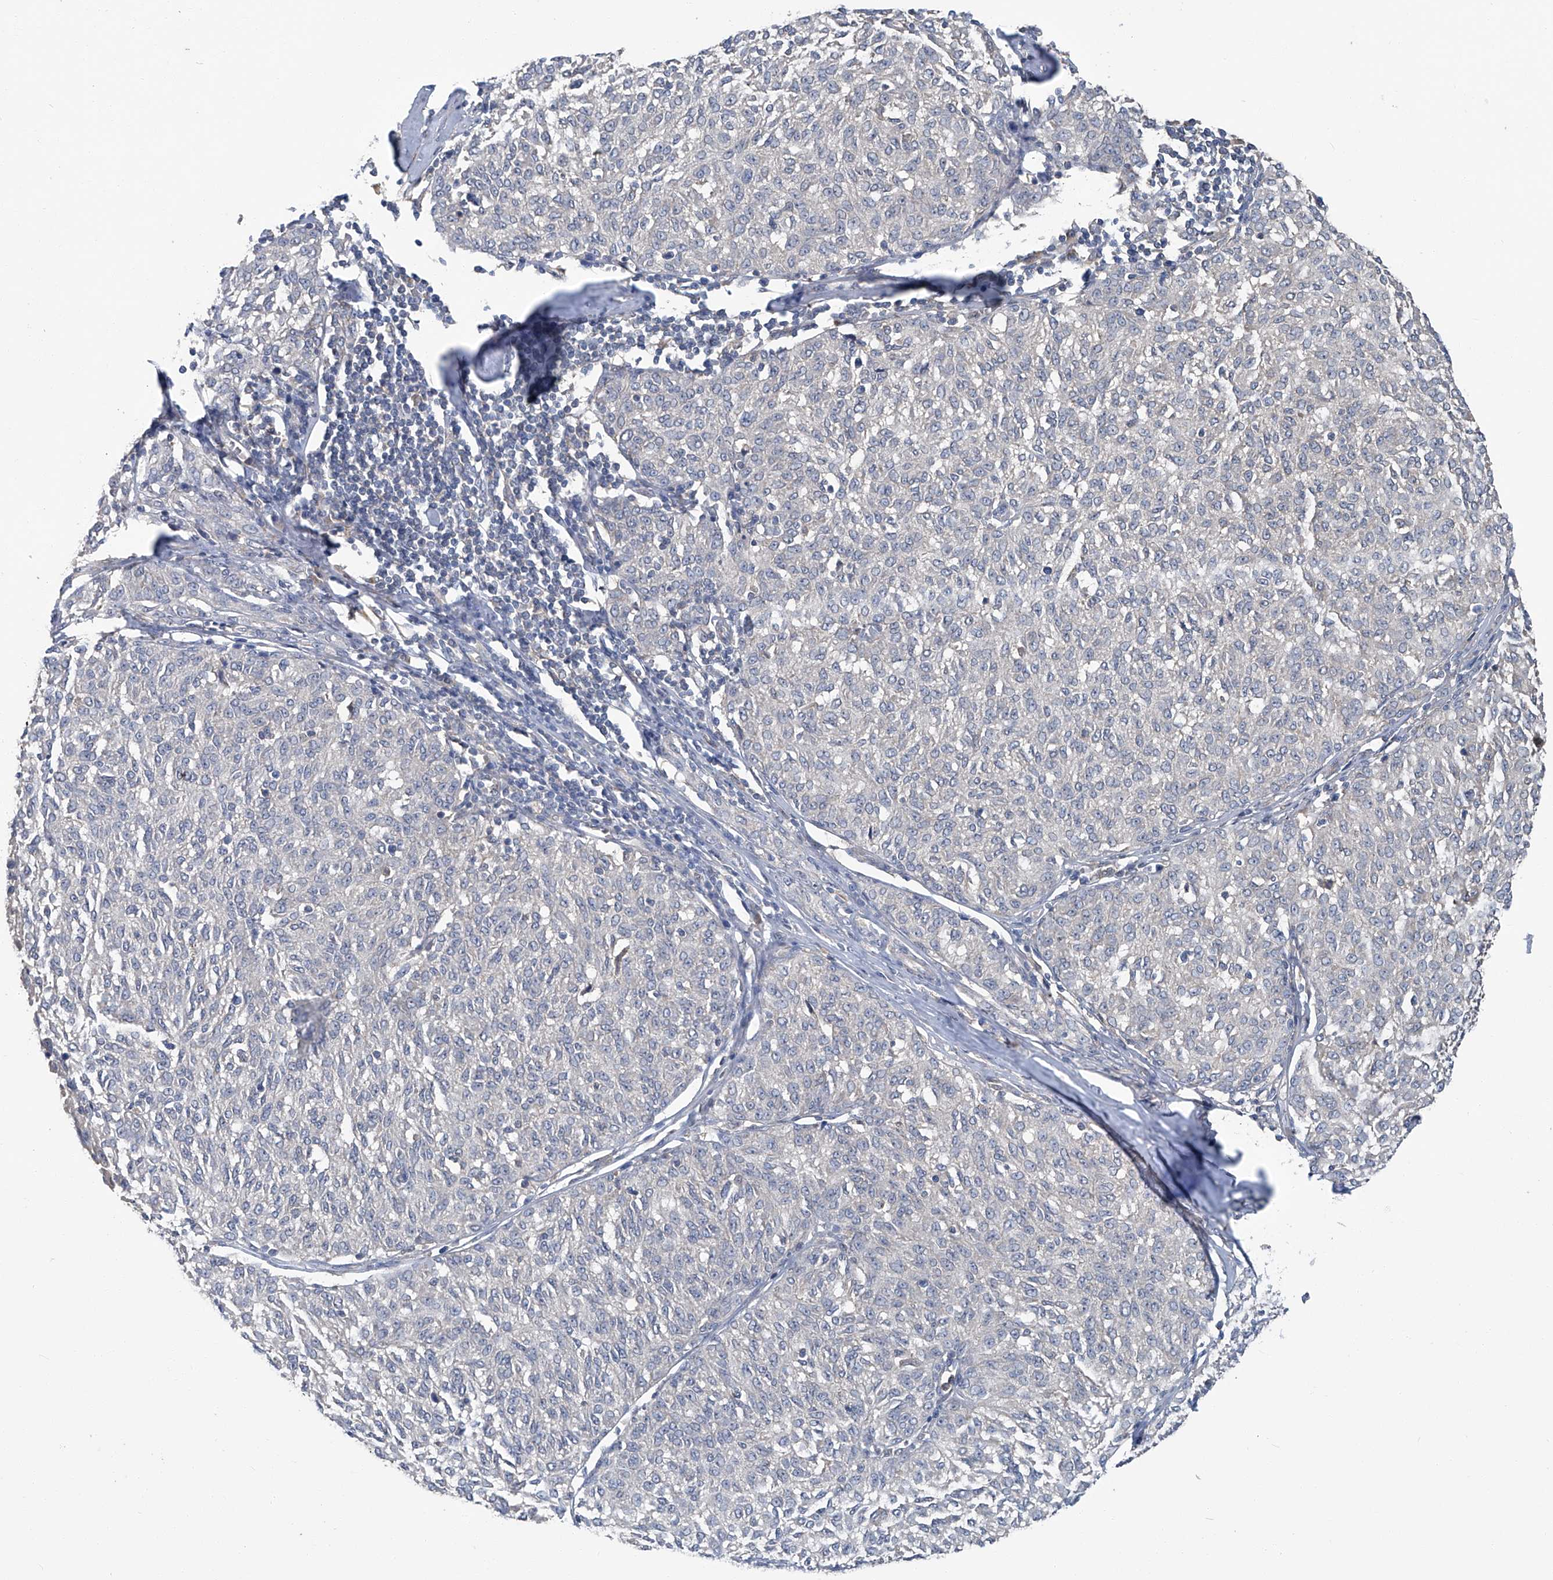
{"staining": {"intensity": "negative", "quantity": "none", "location": "none"}, "tissue": "melanoma", "cell_type": "Tumor cells", "image_type": "cancer", "snomed": [{"axis": "morphology", "description": "Malignant melanoma, NOS"}, {"axis": "topography", "description": "Skin"}], "caption": "Immunohistochemistry (IHC) of human malignant melanoma displays no staining in tumor cells.", "gene": "ANKRD34A", "patient": {"sex": "female", "age": 72}}